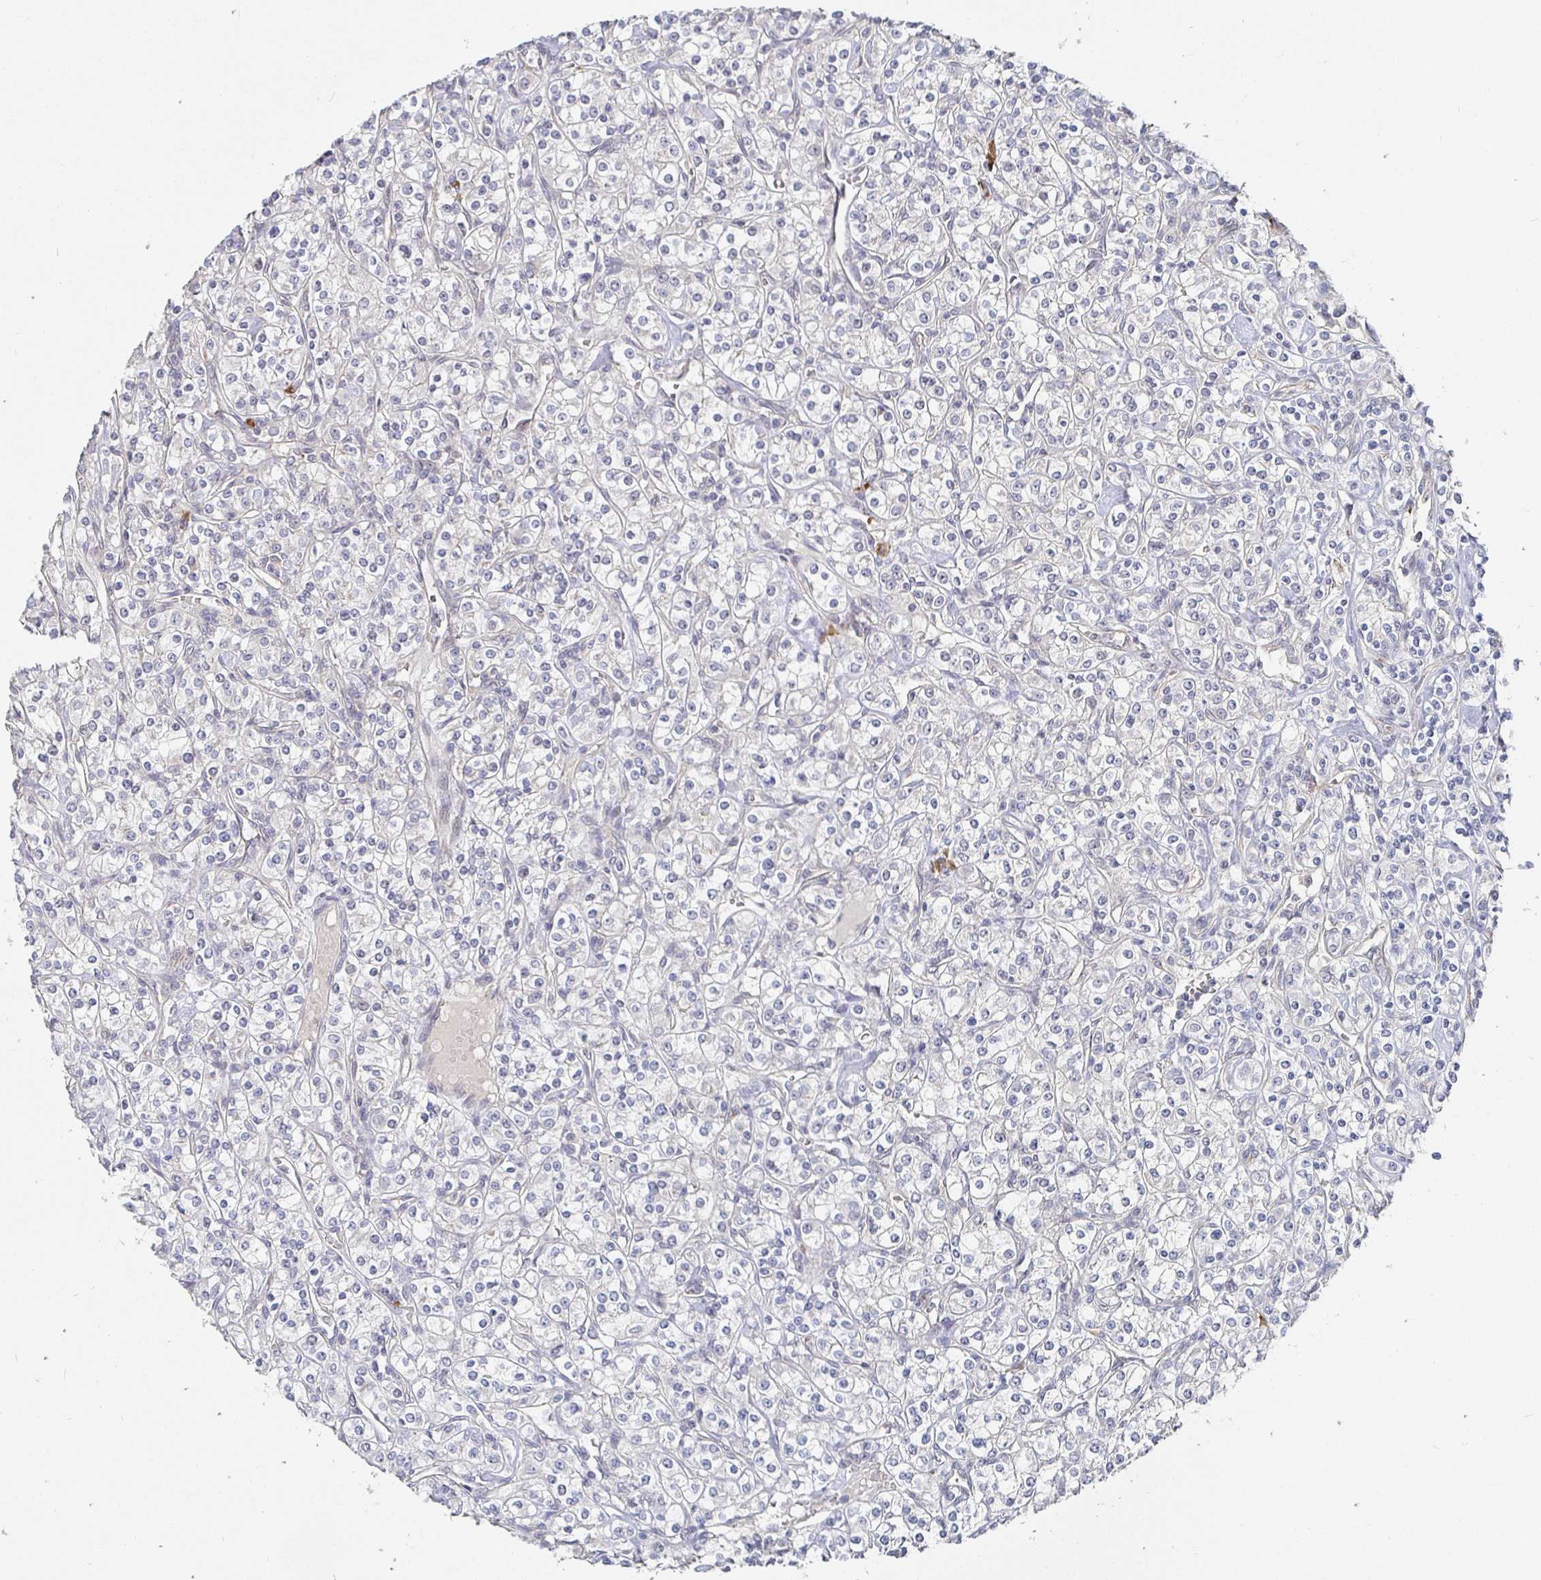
{"staining": {"intensity": "negative", "quantity": "none", "location": "none"}, "tissue": "renal cancer", "cell_type": "Tumor cells", "image_type": "cancer", "snomed": [{"axis": "morphology", "description": "Adenocarcinoma, NOS"}, {"axis": "topography", "description": "Kidney"}], "caption": "Immunohistochemical staining of renal cancer (adenocarcinoma) shows no significant expression in tumor cells.", "gene": "MEIS1", "patient": {"sex": "male", "age": 77}}